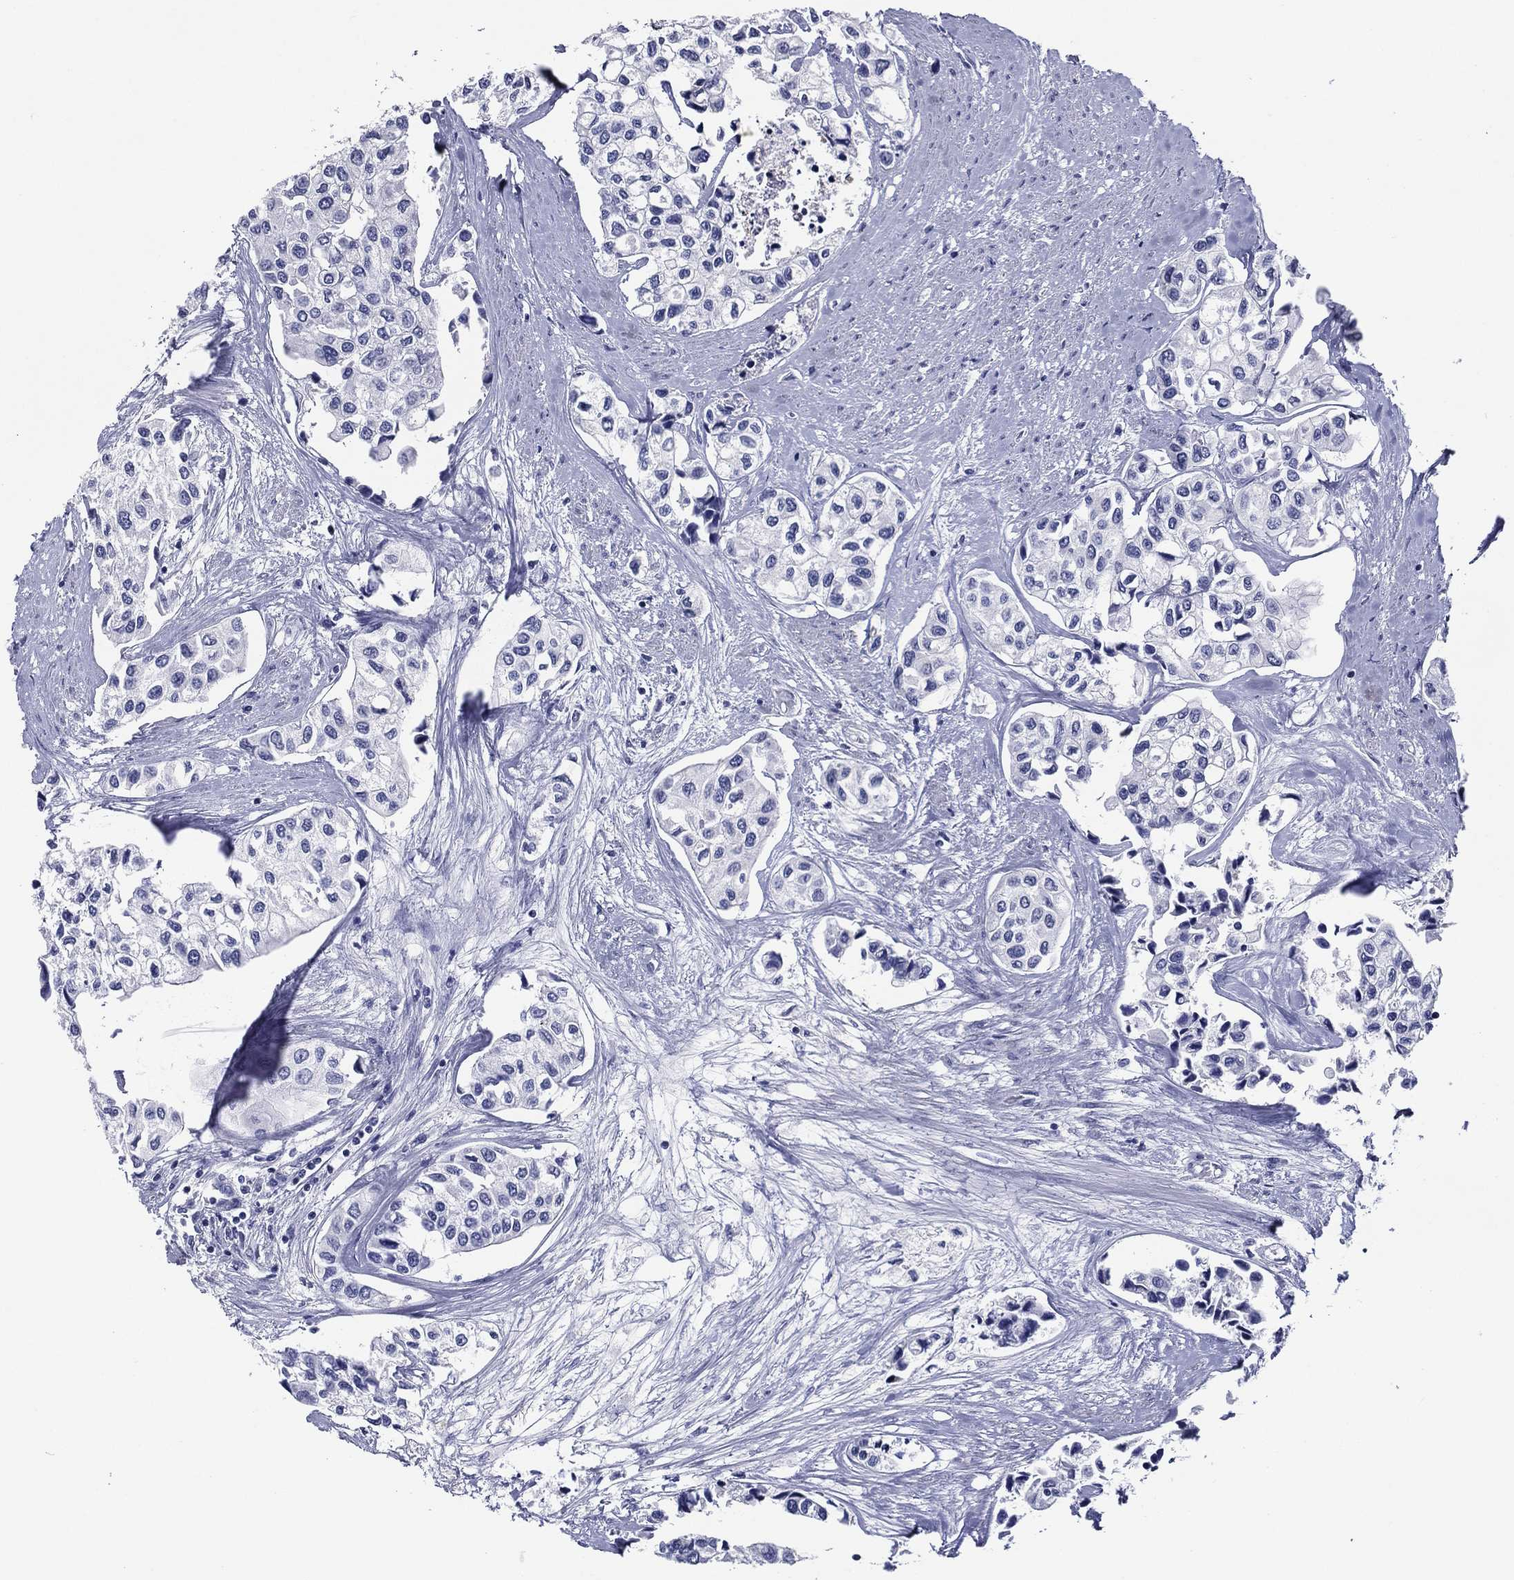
{"staining": {"intensity": "negative", "quantity": "none", "location": "none"}, "tissue": "urothelial cancer", "cell_type": "Tumor cells", "image_type": "cancer", "snomed": [{"axis": "morphology", "description": "Urothelial carcinoma, High grade"}, {"axis": "topography", "description": "Urinary bladder"}], "caption": "High-grade urothelial carcinoma was stained to show a protein in brown. There is no significant positivity in tumor cells.", "gene": "ACE2", "patient": {"sex": "male", "age": 73}}